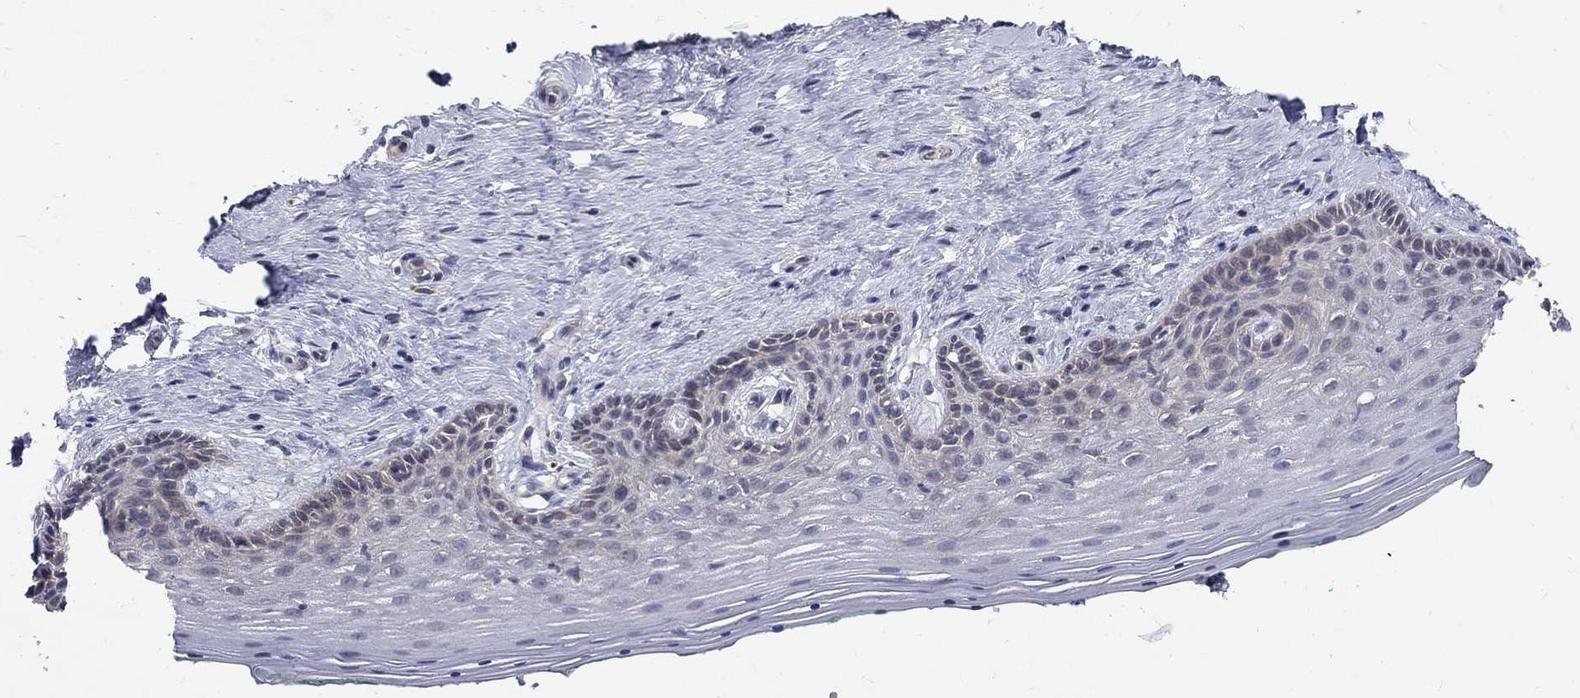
{"staining": {"intensity": "negative", "quantity": "none", "location": "none"}, "tissue": "vagina", "cell_type": "Squamous epithelial cells", "image_type": "normal", "snomed": [{"axis": "morphology", "description": "Normal tissue, NOS"}, {"axis": "topography", "description": "Vagina"}], "caption": "Image shows no significant protein positivity in squamous epithelial cells of unremarkable vagina. (IHC, brightfield microscopy, high magnification).", "gene": "SH2B1", "patient": {"sex": "female", "age": 45}}